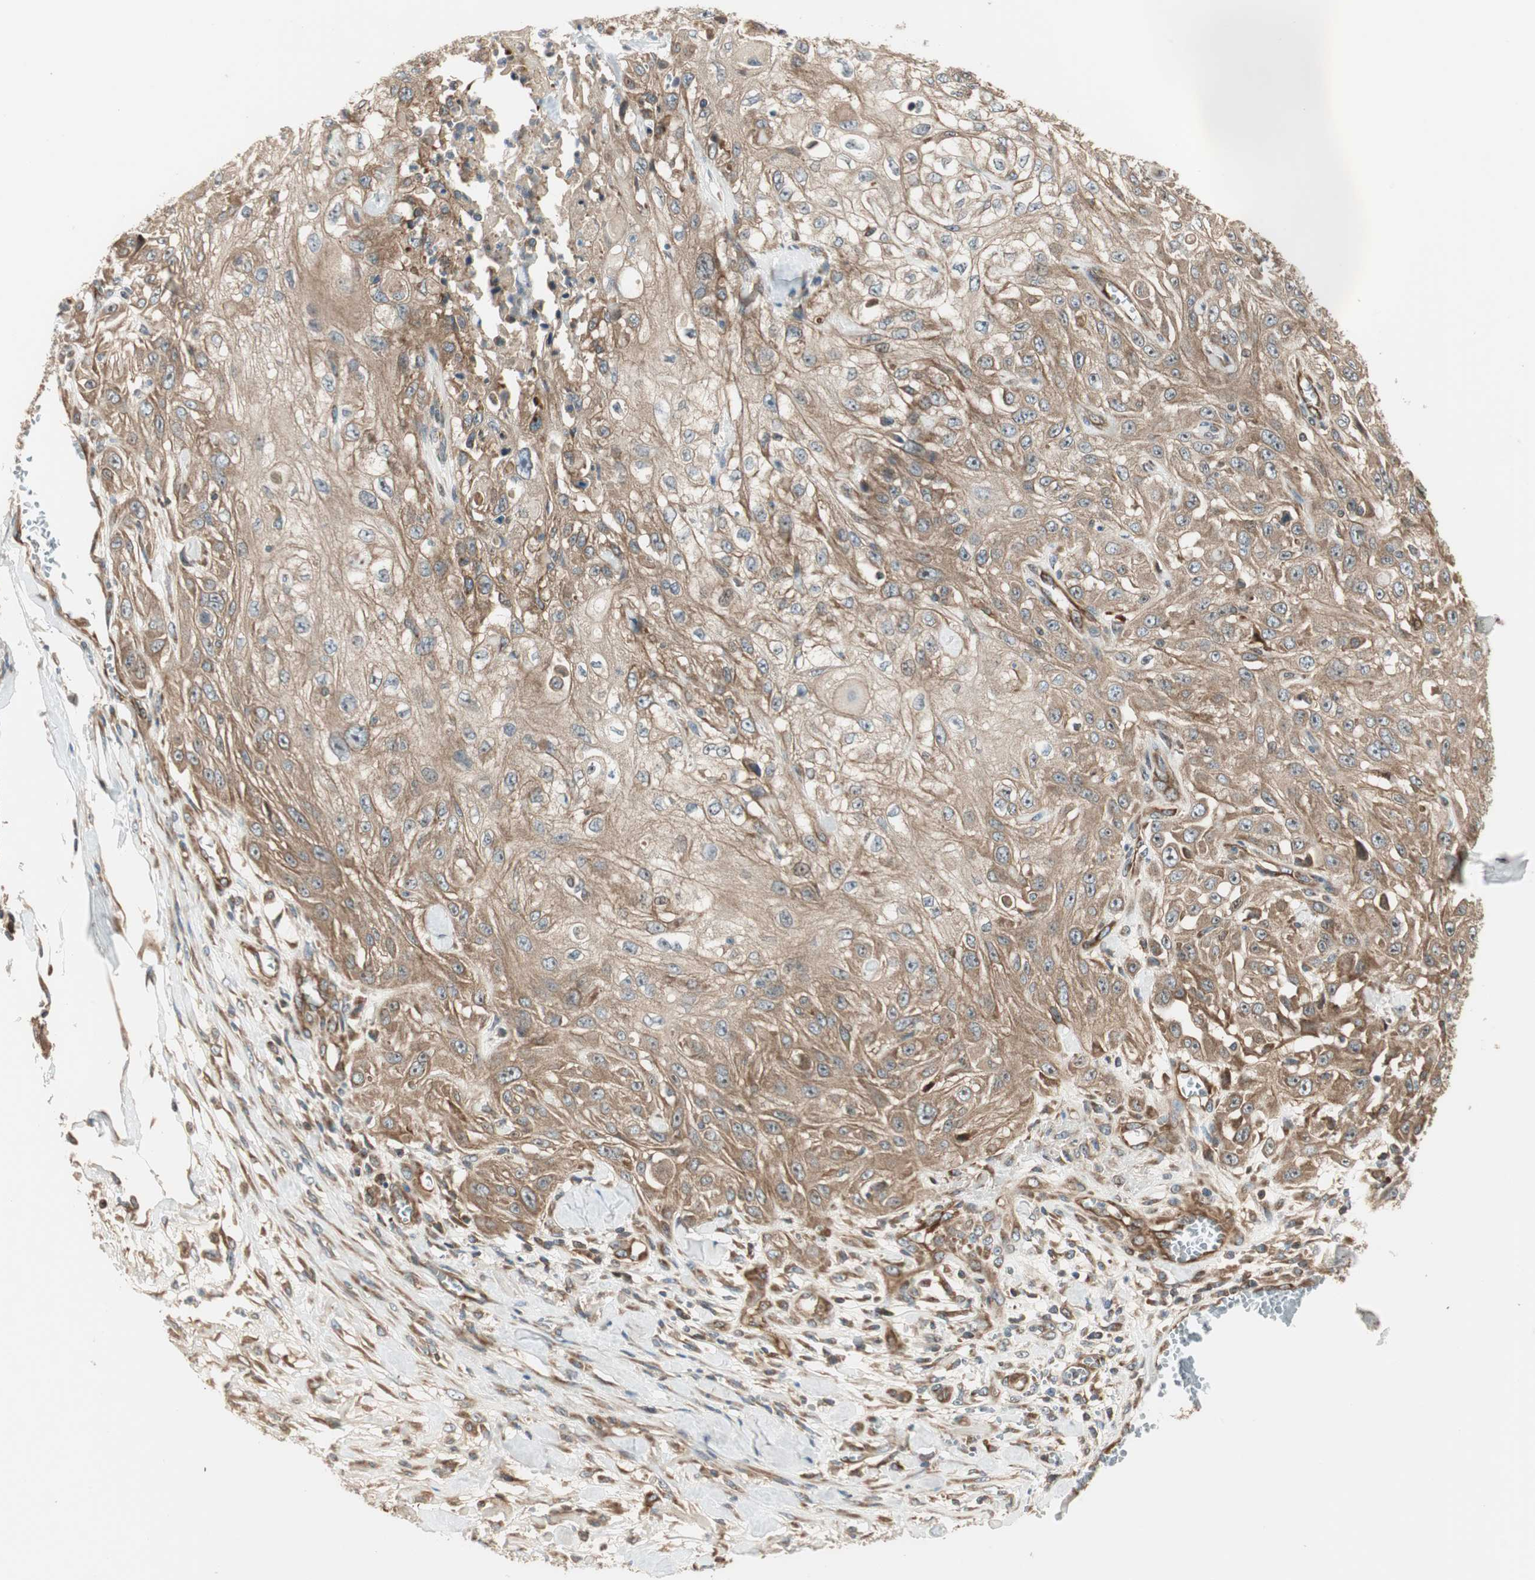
{"staining": {"intensity": "moderate", "quantity": ">75%", "location": "cytoplasmic/membranous"}, "tissue": "skin cancer", "cell_type": "Tumor cells", "image_type": "cancer", "snomed": [{"axis": "morphology", "description": "Squamous cell carcinoma, NOS"}, {"axis": "morphology", "description": "Squamous cell carcinoma, metastatic, NOS"}, {"axis": "topography", "description": "Skin"}, {"axis": "topography", "description": "Lymph node"}], "caption": "Squamous cell carcinoma (skin) tissue reveals moderate cytoplasmic/membranous positivity in approximately >75% of tumor cells, visualized by immunohistochemistry.", "gene": "CTTNBP2NL", "patient": {"sex": "male", "age": 75}}